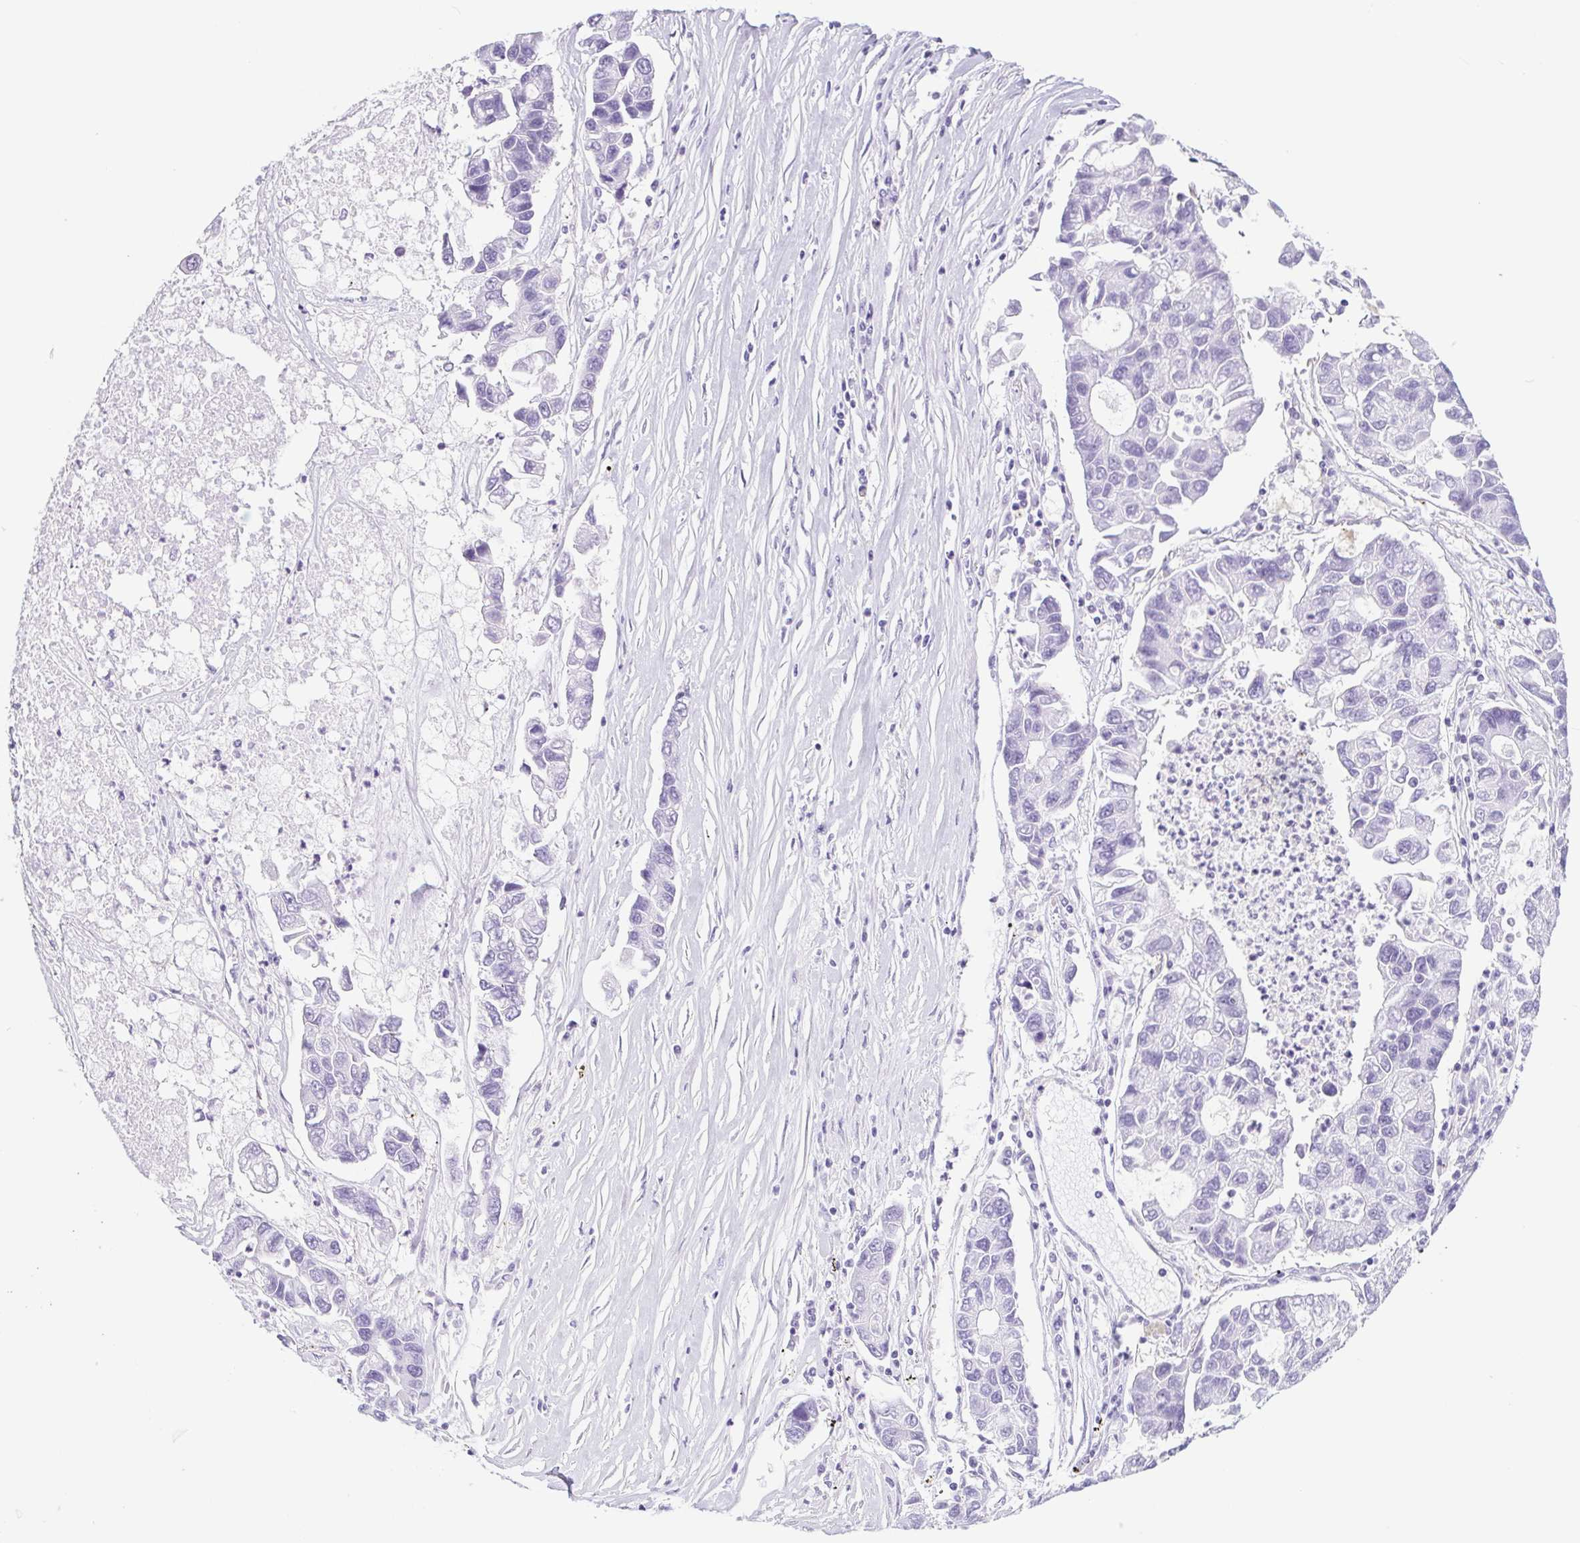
{"staining": {"intensity": "negative", "quantity": "none", "location": "none"}, "tissue": "lung cancer", "cell_type": "Tumor cells", "image_type": "cancer", "snomed": [{"axis": "morphology", "description": "Adenocarcinoma, NOS"}, {"axis": "topography", "description": "Bronchus"}, {"axis": "topography", "description": "Lung"}], "caption": "Tumor cells show no significant staining in lung adenocarcinoma.", "gene": "CYP21A2", "patient": {"sex": "female", "age": 51}}